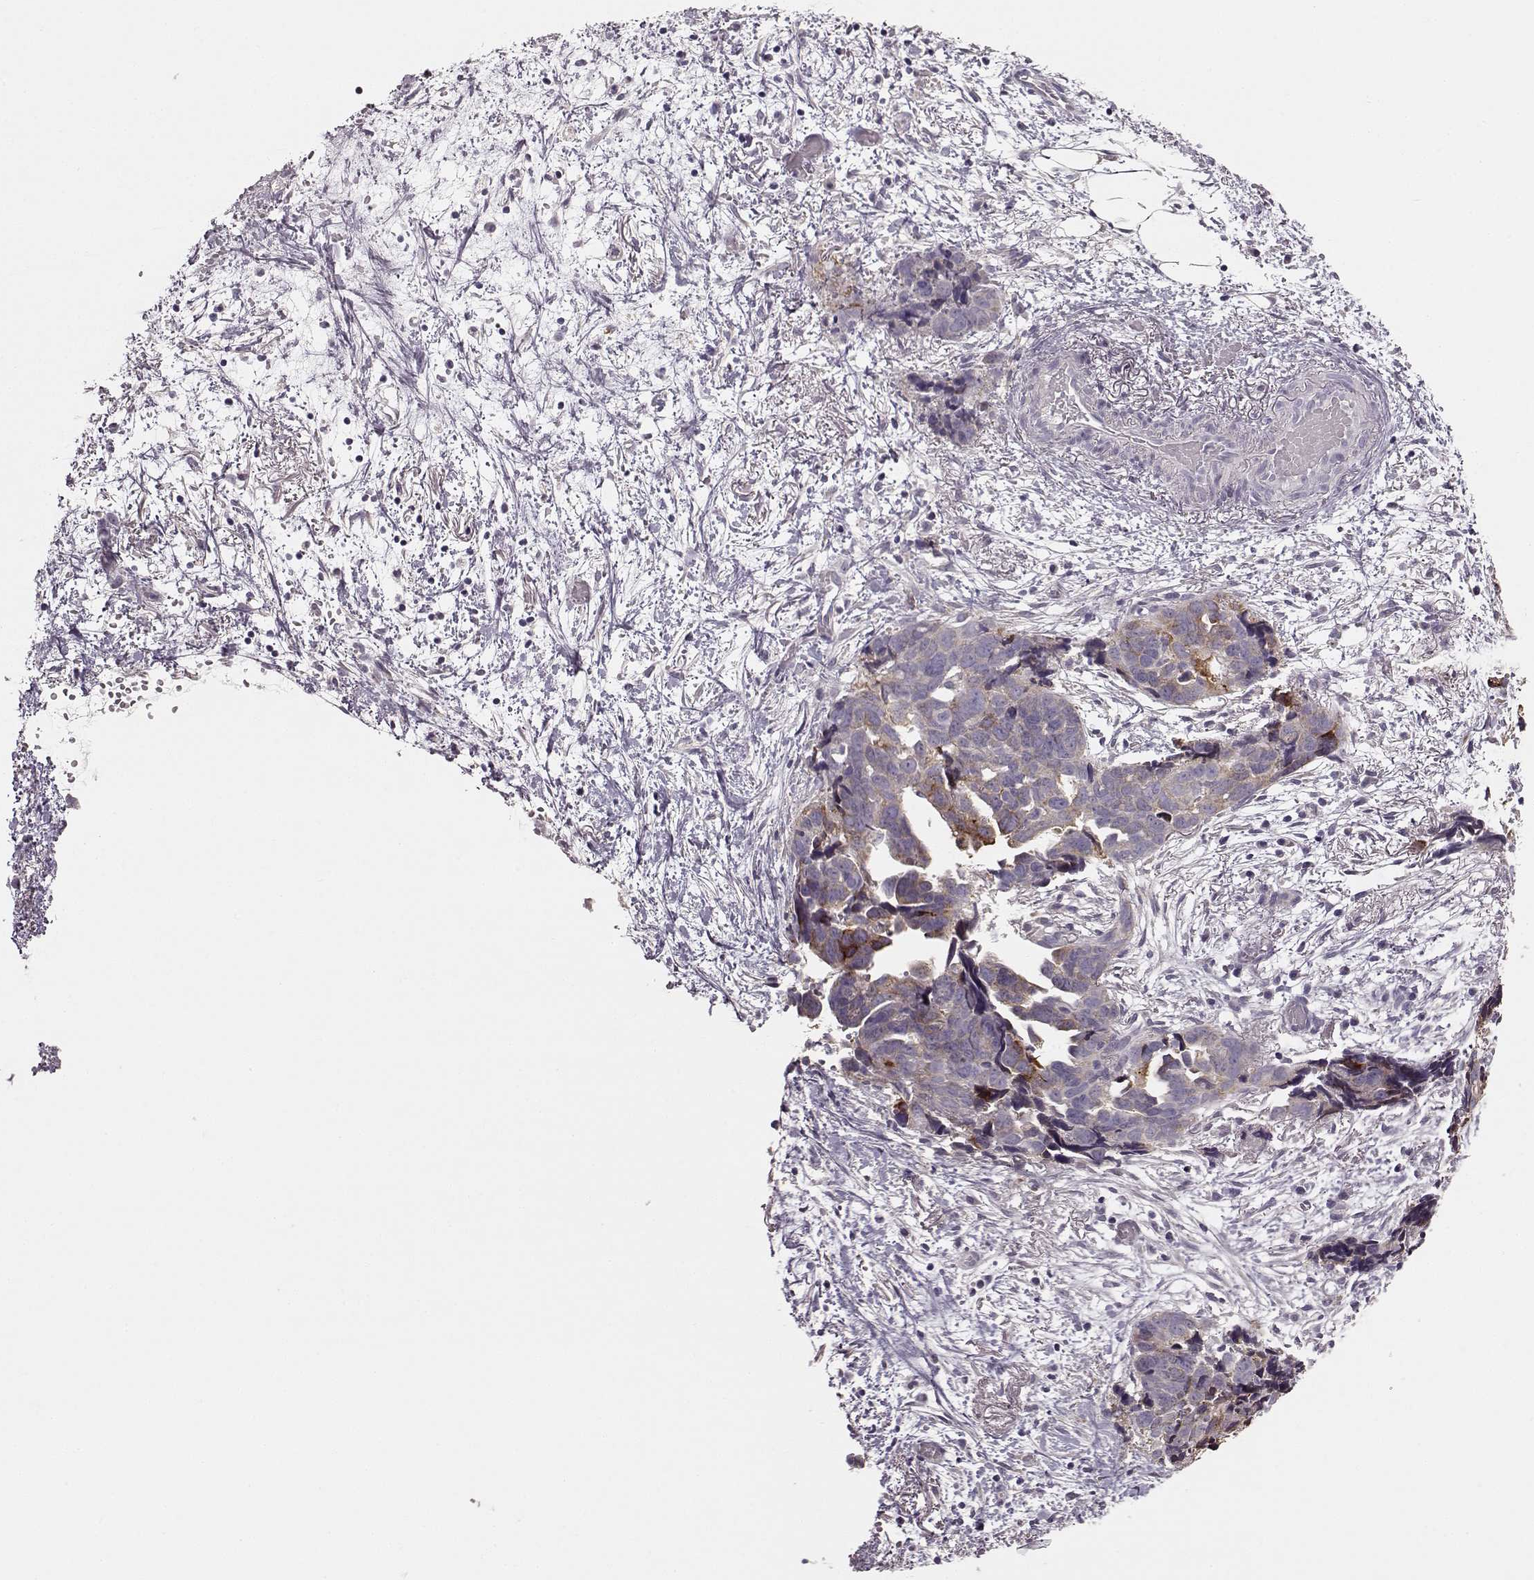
{"staining": {"intensity": "negative", "quantity": "none", "location": "none"}, "tissue": "ovarian cancer", "cell_type": "Tumor cells", "image_type": "cancer", "snomed": [{"axis": "morphology", "description": "Cystadenocarcinoma, serous, NOS"}, {"axis": "topography", "description": "Ovary"}], "caption": "Immunohistochemical staining of human ovarian cancer (serous cystadenocarcinoma) demonstrates no significant expression in tumor cells. (Immunohistochemistry (ihc), brightfield microscopy, high magnification).", "gene": "MAP6D1", "patient": {"sex": "female", "age": 69}}